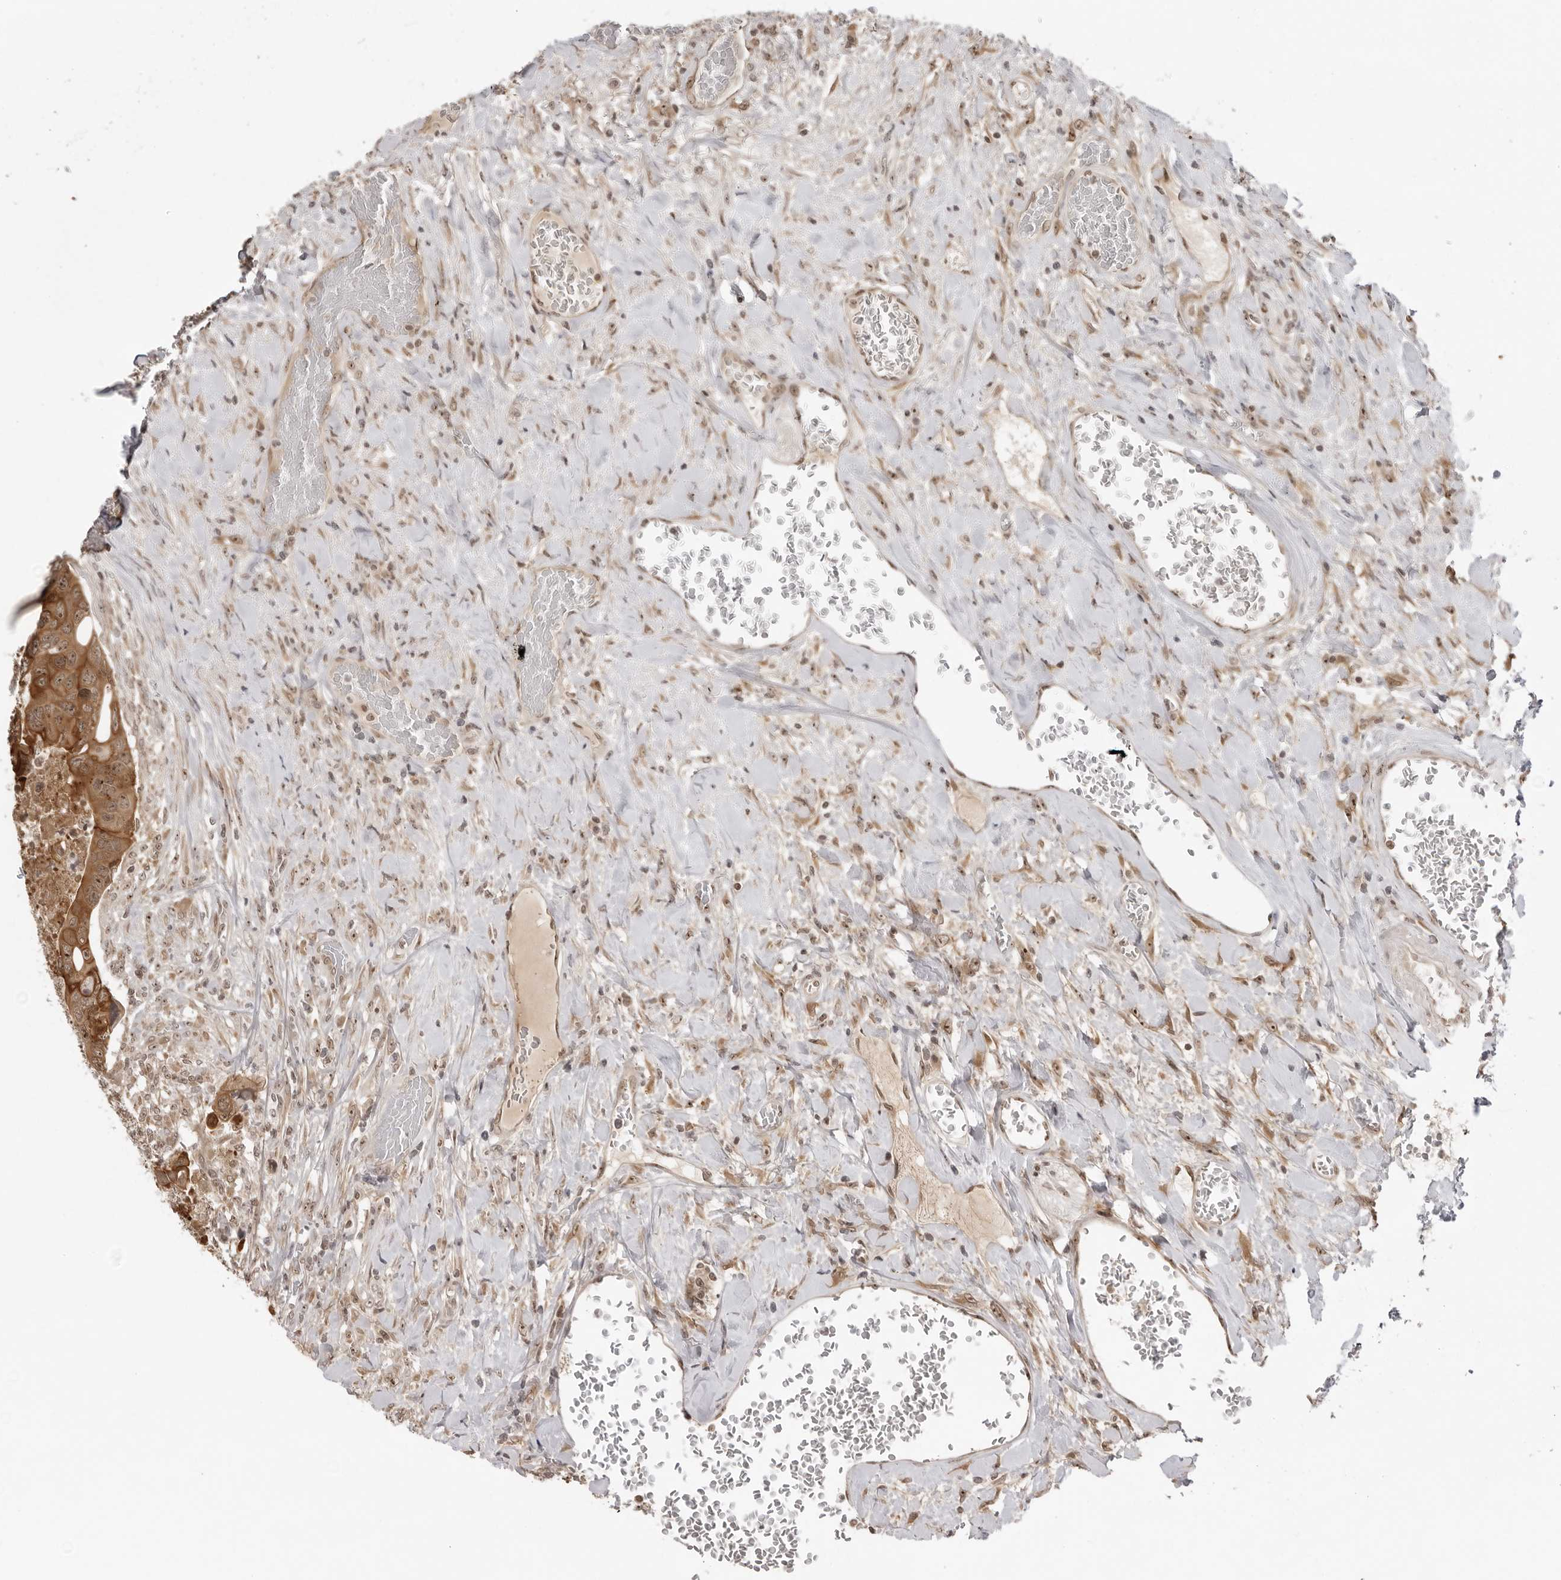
{"staining": {"intensity": "moderate", "quantity": ">75%", "location": "cytoplasmic/membranous,nuclear"}, "tissue": "colorectal cancer", "cell_type": "Tumor cells", "image_type": "cancer", "snomed": [{"axis": "morphology", "description": "Adenocarcinoma, NOS"}, {"axis": "topography", "description": "Rectum"}], "caption": "Protein analysis of colorectal cancer (adenocarcinoma) tissue displays moderate cytoplasmic/membranous and nuclear expression in approximately >75% of tumor cells.", "gene": "EXOSC10", "patient": {"sex": "male", "age": 63}}